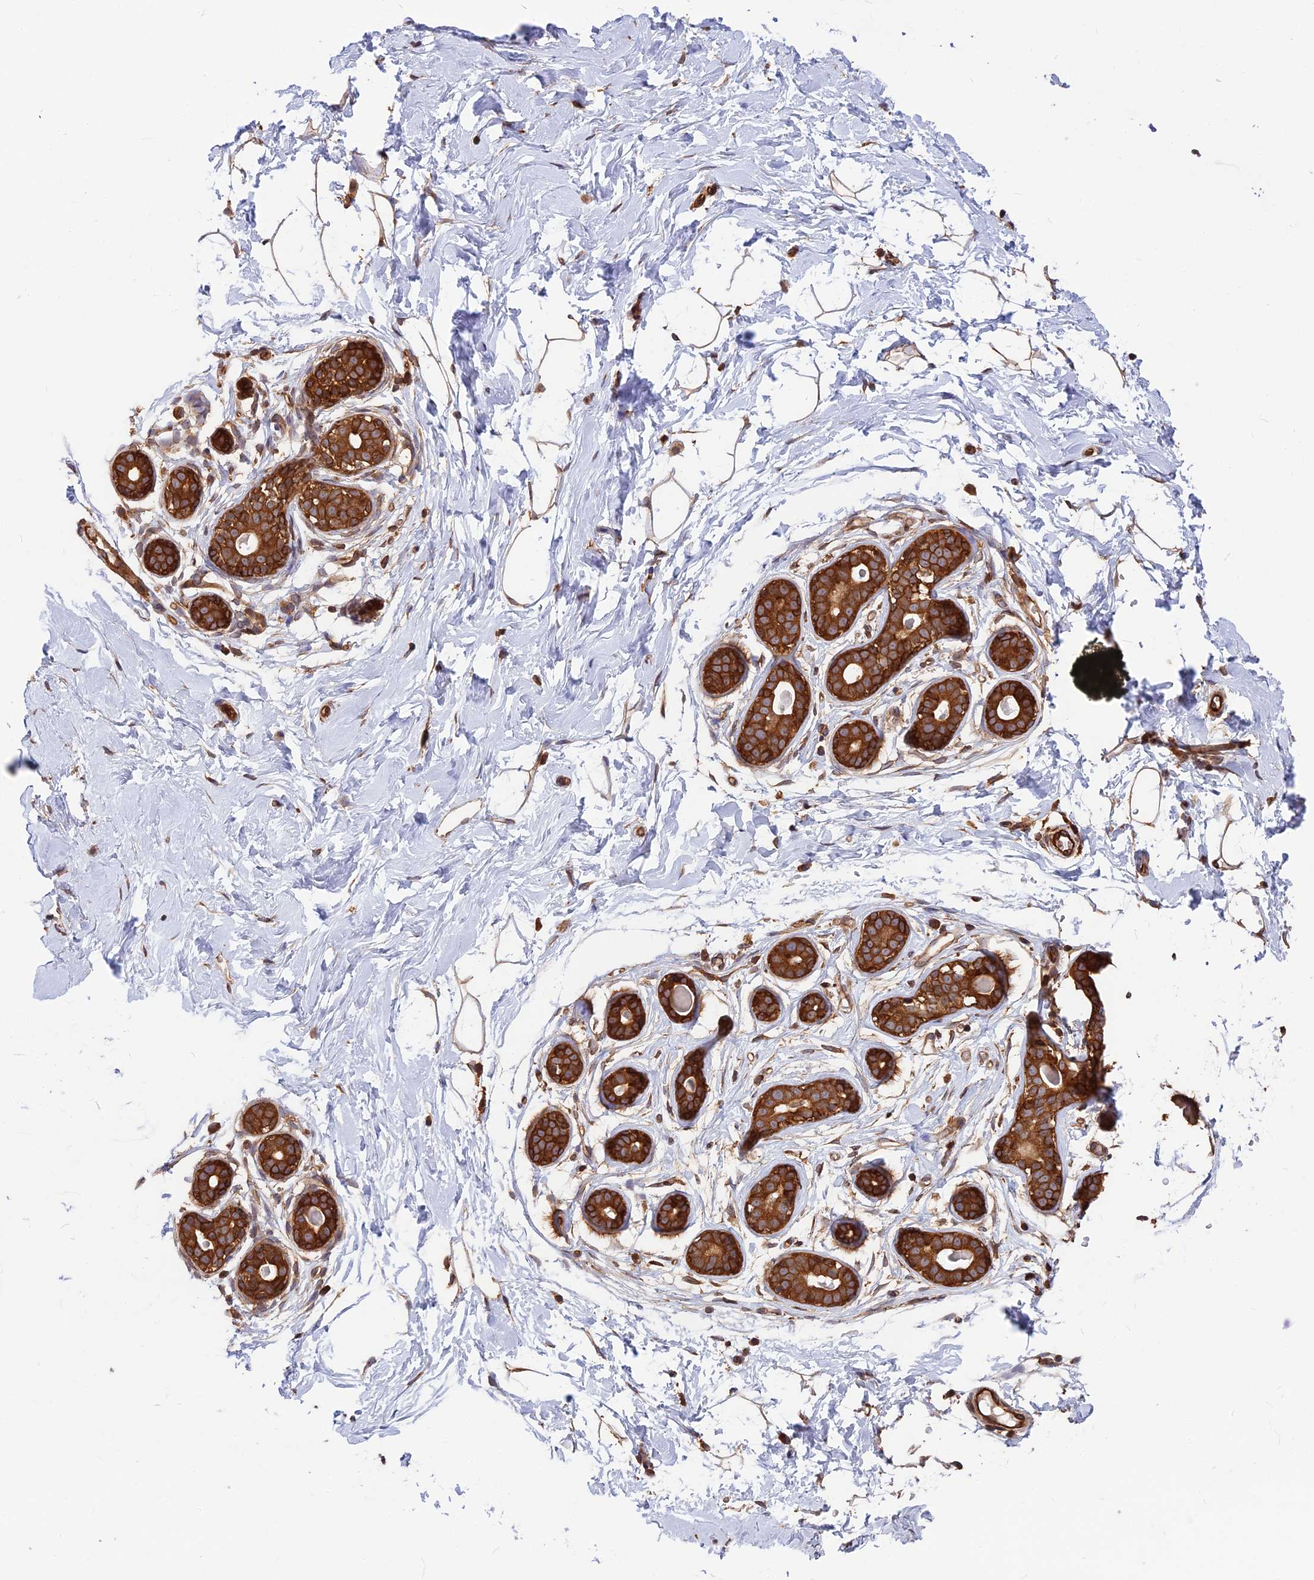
{"staining": {"intensity": "moderate", "quantity": ">75%", "location": "cytoplasmic/membranous"}, "tissue": "breast", "cell_type": "Adipocytes", "image_type": "normal", "snomed": [{"axis": "morphology", "description": "Normal tissue, NOS"}, {"axis": "morphology", "description": "Adenoma, NOS"}, {"axis": "topography", "description": "Breast"}], "caption": "The image exhibits immunohistochemical staining of unremarkable breast. There is moderate cytoplasmic/membranous staining is present in approximately >75% of adipocytes.", "gene": "WDR1", "patient": {"sex": "female", "age": 23}}